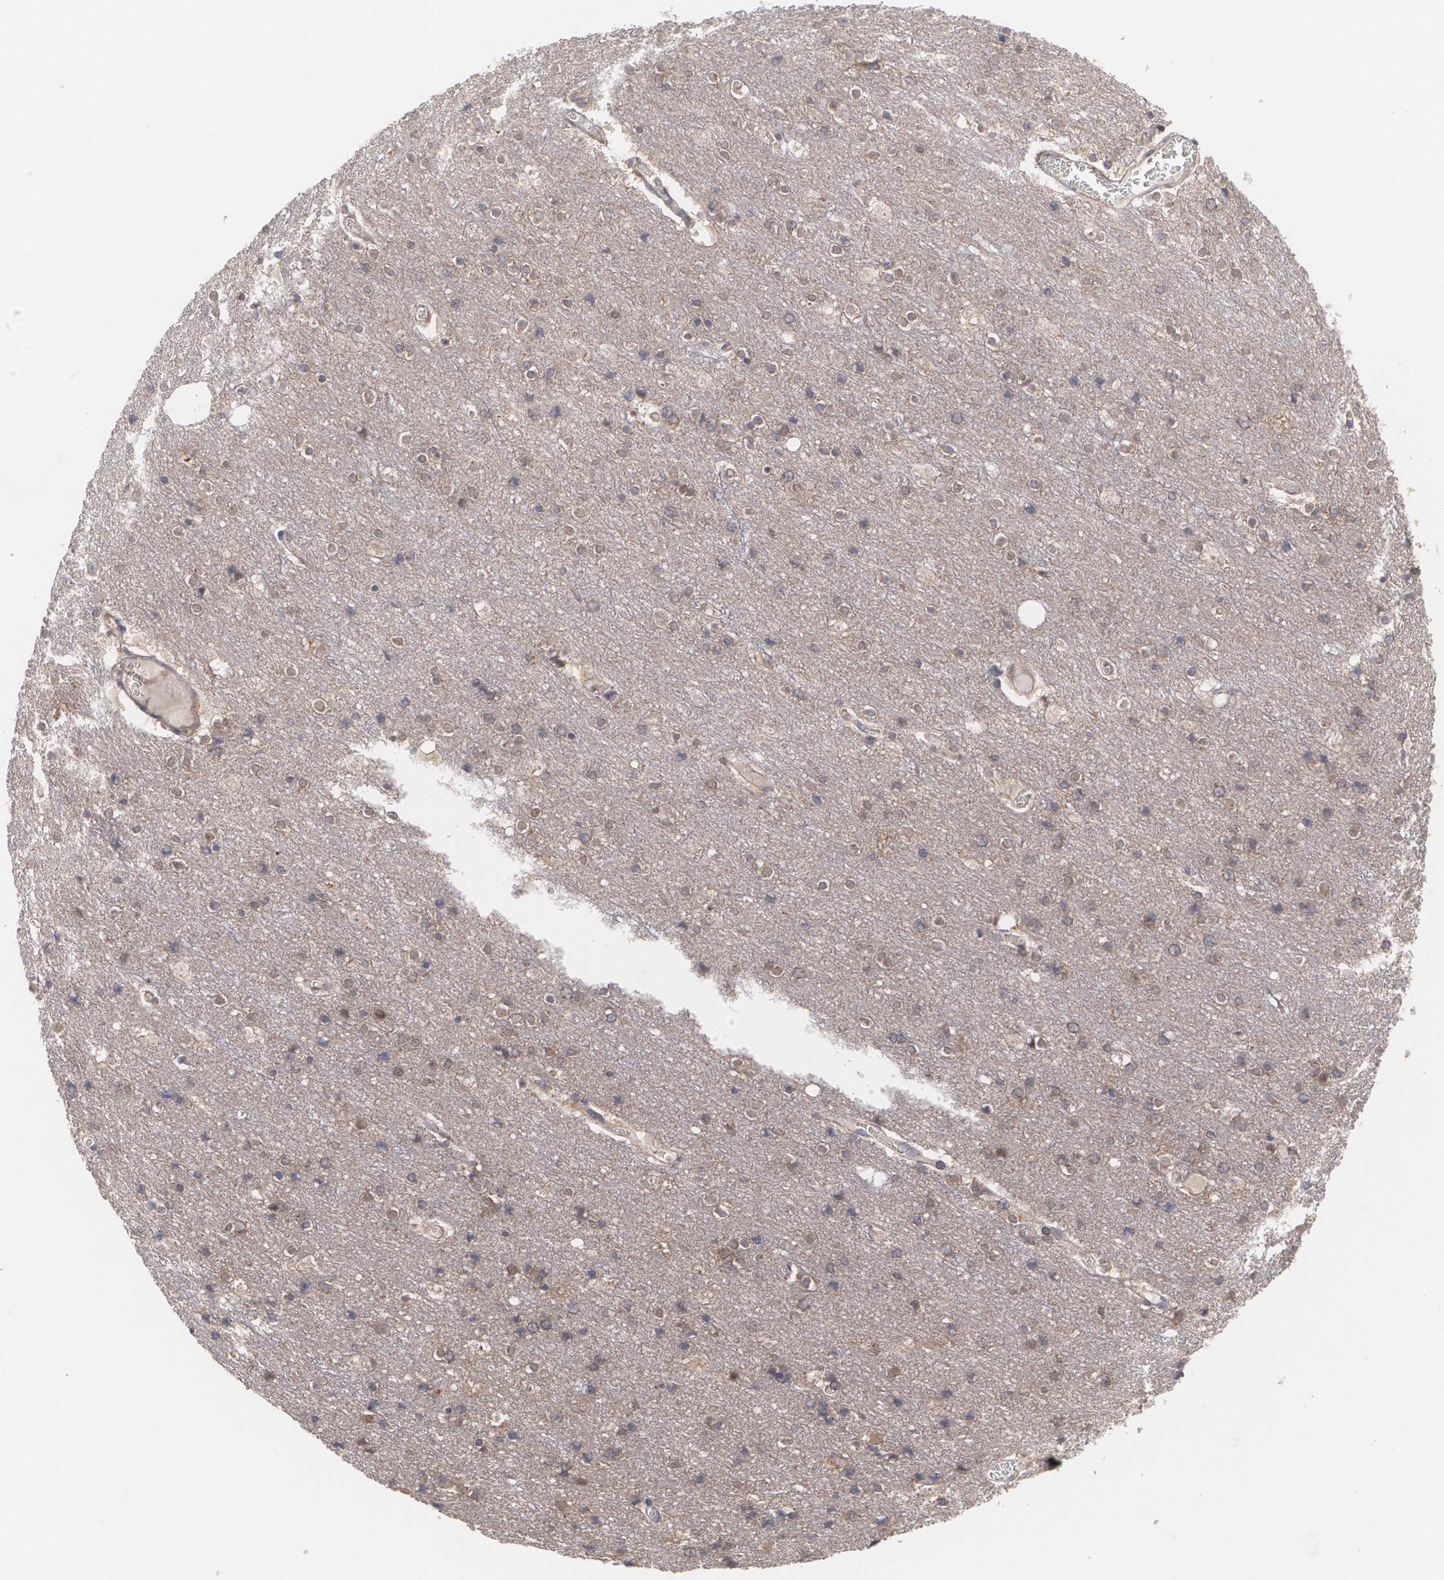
{"staining": {"intensity": "weak", "quantity": "25%-75%", "location": "cytoplasmic/membranous"}, "tissue": "cerebral cortex", "cell_type": "Endothelial cells", "image_type": "normal", "snomed": [{"axis": "morphology", "description": "Normal tissue, NOS"}, {"axis": "topography", "description": "Cerebral cortex"}], "caption": "Immunohistochemical staining of benign human cerebral cortex reveals 25%-75% levels of weak cytoplasmic/membranous protein expression in approximately 25%-75% of endothelial cells.", "gene": "HTT", "patient": {"sex": "female", "age": 54}}